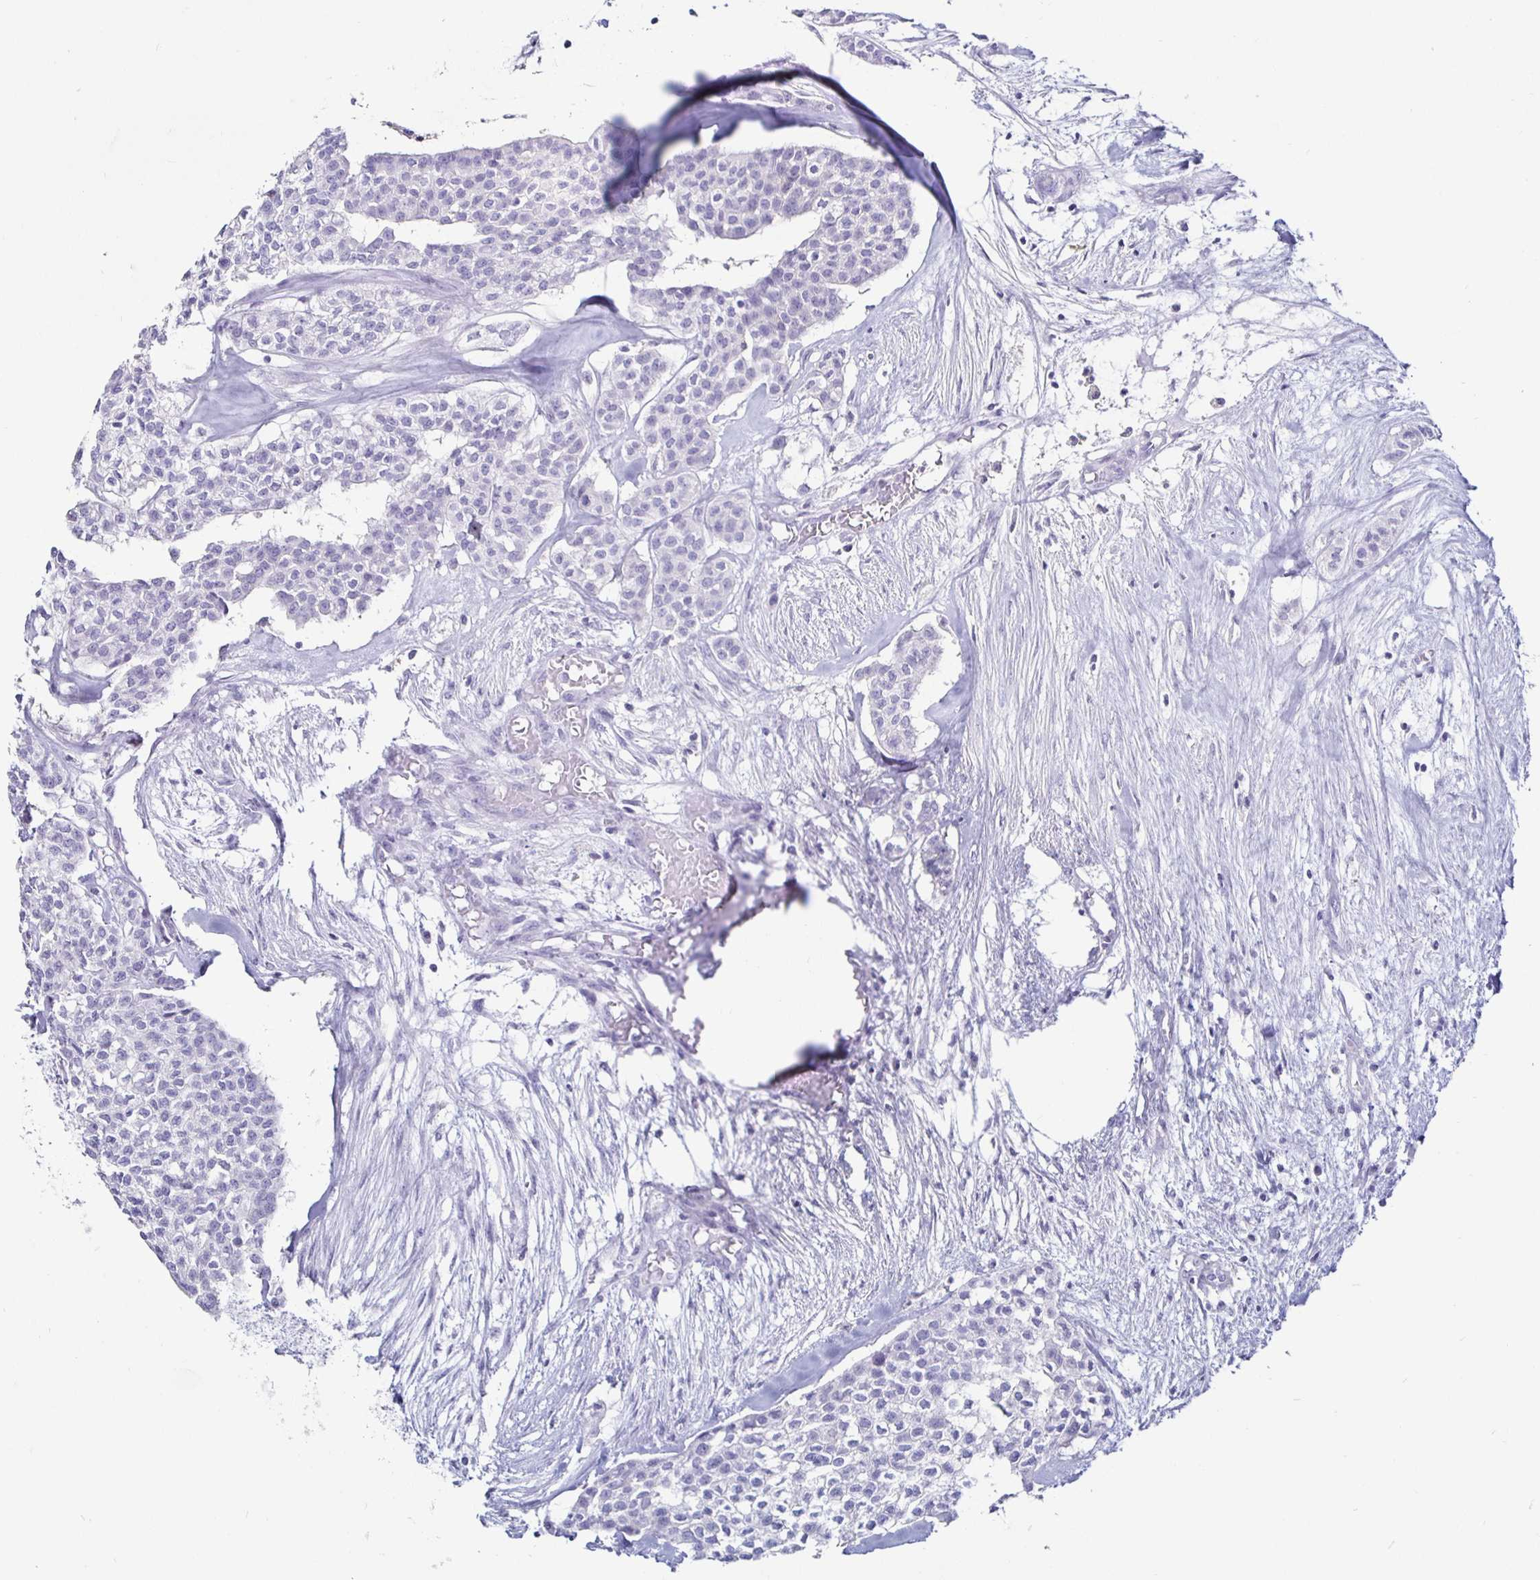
{"staining": {"intensity": "negative", "quantity": "none", "location": "none"}, "tissue": "head and neck cancer", "cell_type": "Tumor cells", "image_type": "cancer", "snomed": [{"axis": "morphology", "description": "Adenocarcinoma, NOS"}, {"axis": "topography", "description": "Head-Neck"}], "caption": "Immunohistochemistry micrograph of neoplastic tissue: human head and neck cancer stained with DAB (3,3'-diaminobenzidine) exhibits no significant protein staining in tumor cells.", "gene": "SIRPA", "patient": {"sex": "male", "age": 81}}